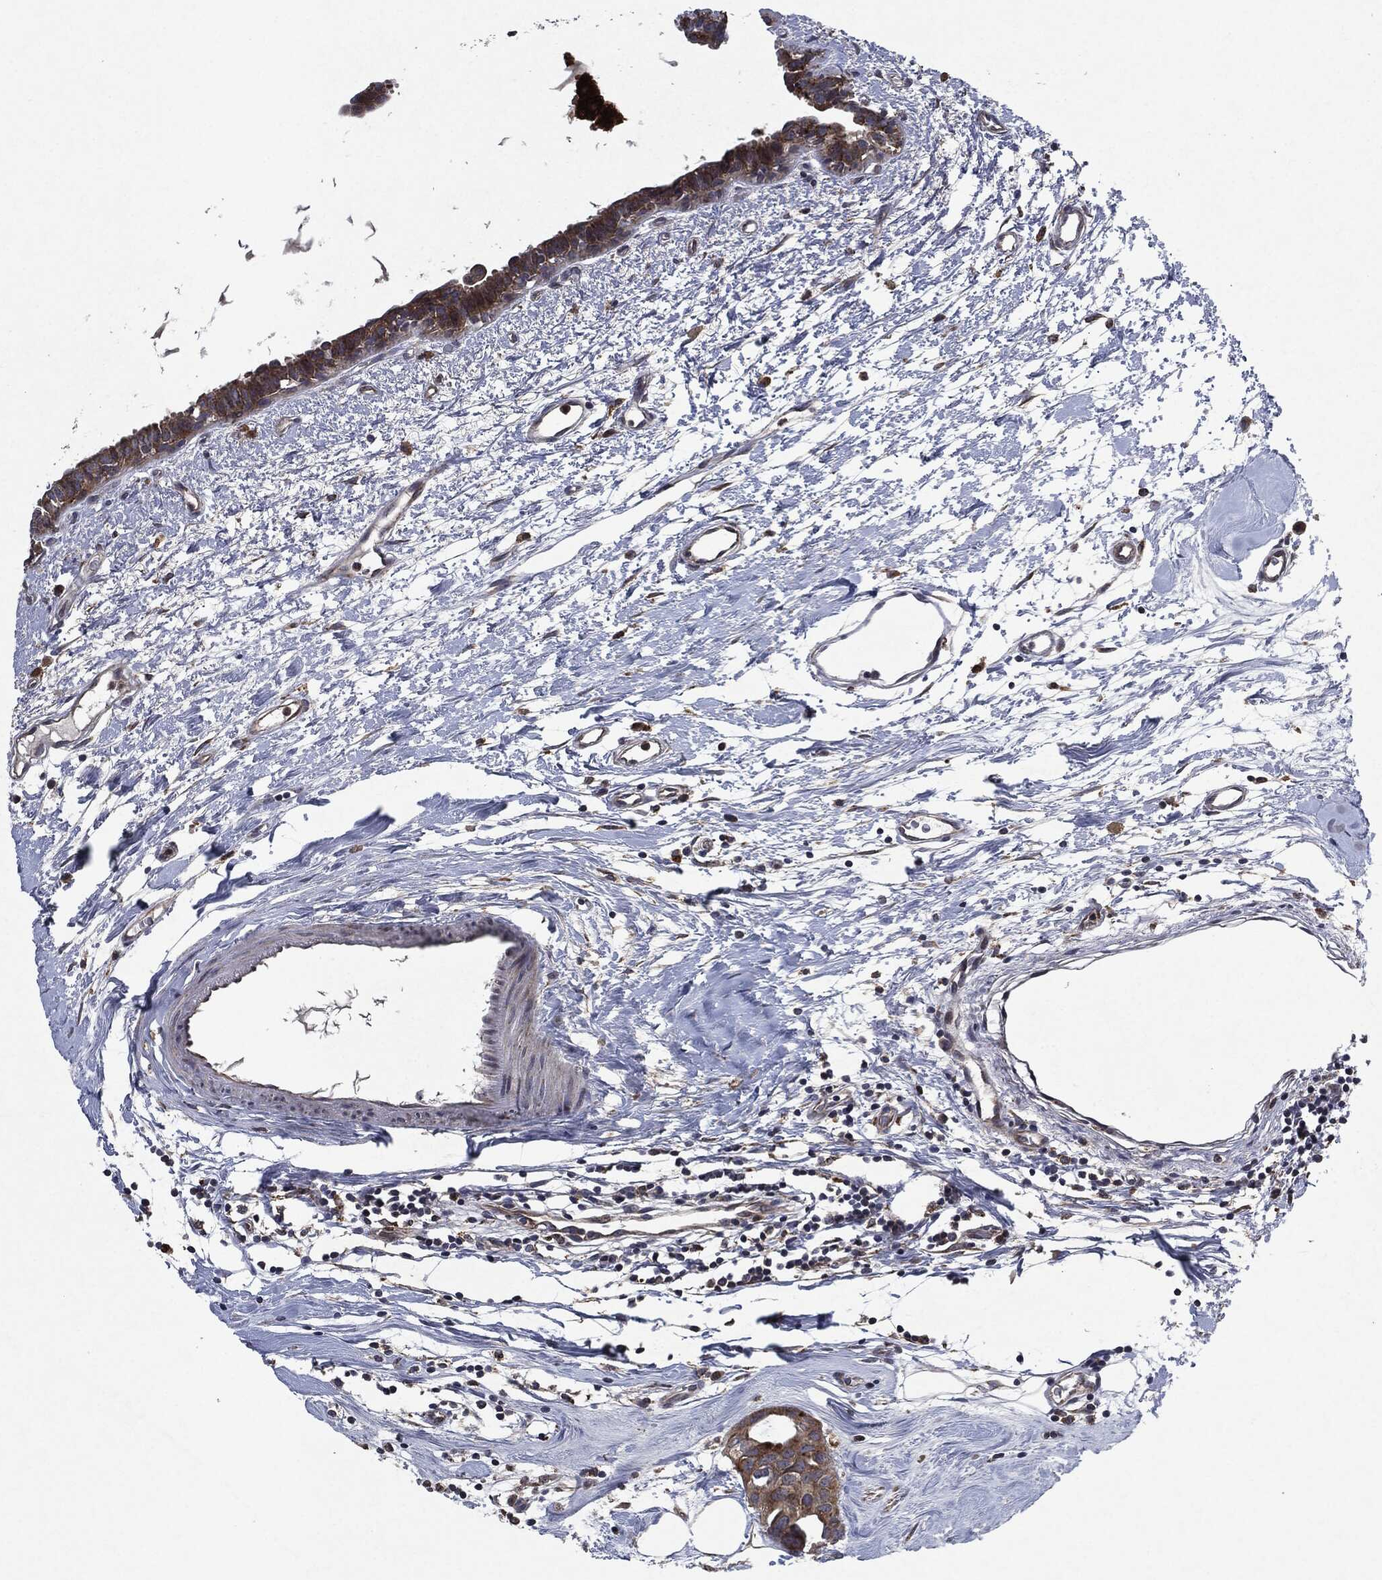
{"staining": {"intensity": "weak", "quantity": ">75%", "location": "cytoplasmic/membranous"}, "tissue": "breast cancer", "cell_type": "Tumor cells", "image_type": "cancer", "snomed": [{"axis": "morphology", "description": "Normal tissue, NOS"}, {"axis": "morphology", "description": "Duct carcinoma"}, {"axis": "topography", "description": "Breast"}], "caption": "Immunohistochemical staining of human breast cancer (infiltrating ductal carcinoma) demonstrates low levels of weak cytoplasmic/membranous protein expression in approximately >75% of tumor cells.", "gene": "SLC31A2", "patient": {"sex": "female", "age": 40}}